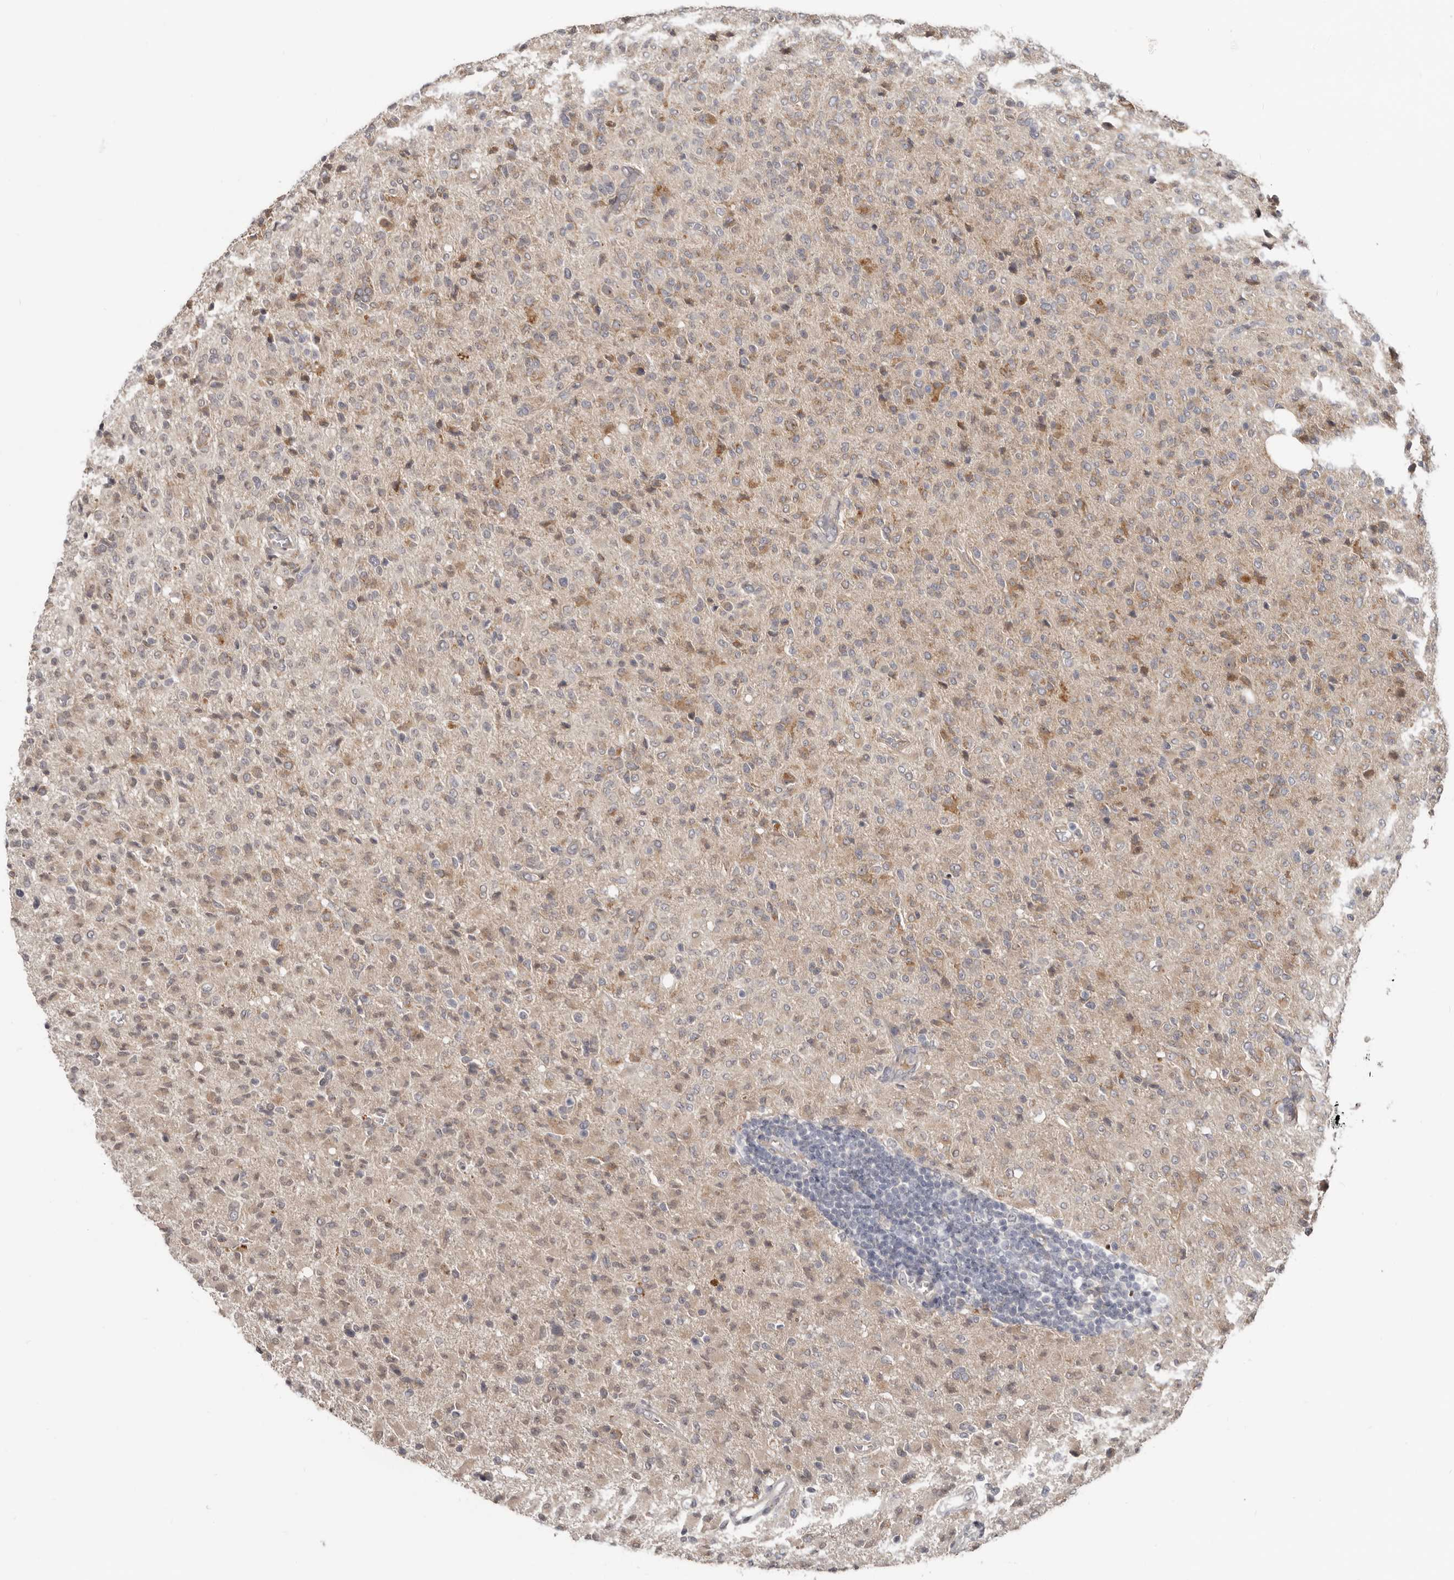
{"staining": {"intensity": "weak", "quantity": ">75%", "location": "cytoplasmic/membranous"}, "tissue": "glioma", "cell_type": "Tumor cells", "image_type": "cancer", "snomed": [{"axis": "morphology", "description": "Glioma, malignant, High grade"}, {"axis": "topography", "description": "Brain"}], "caption": "Protein staining of malignant glioma (high-grade) tissue shows weak cytoplasmic/membranous staining in approximately >75% of tumor cells.", "gene": "BAD", "patient": {"sex": "female", "age": 57}}